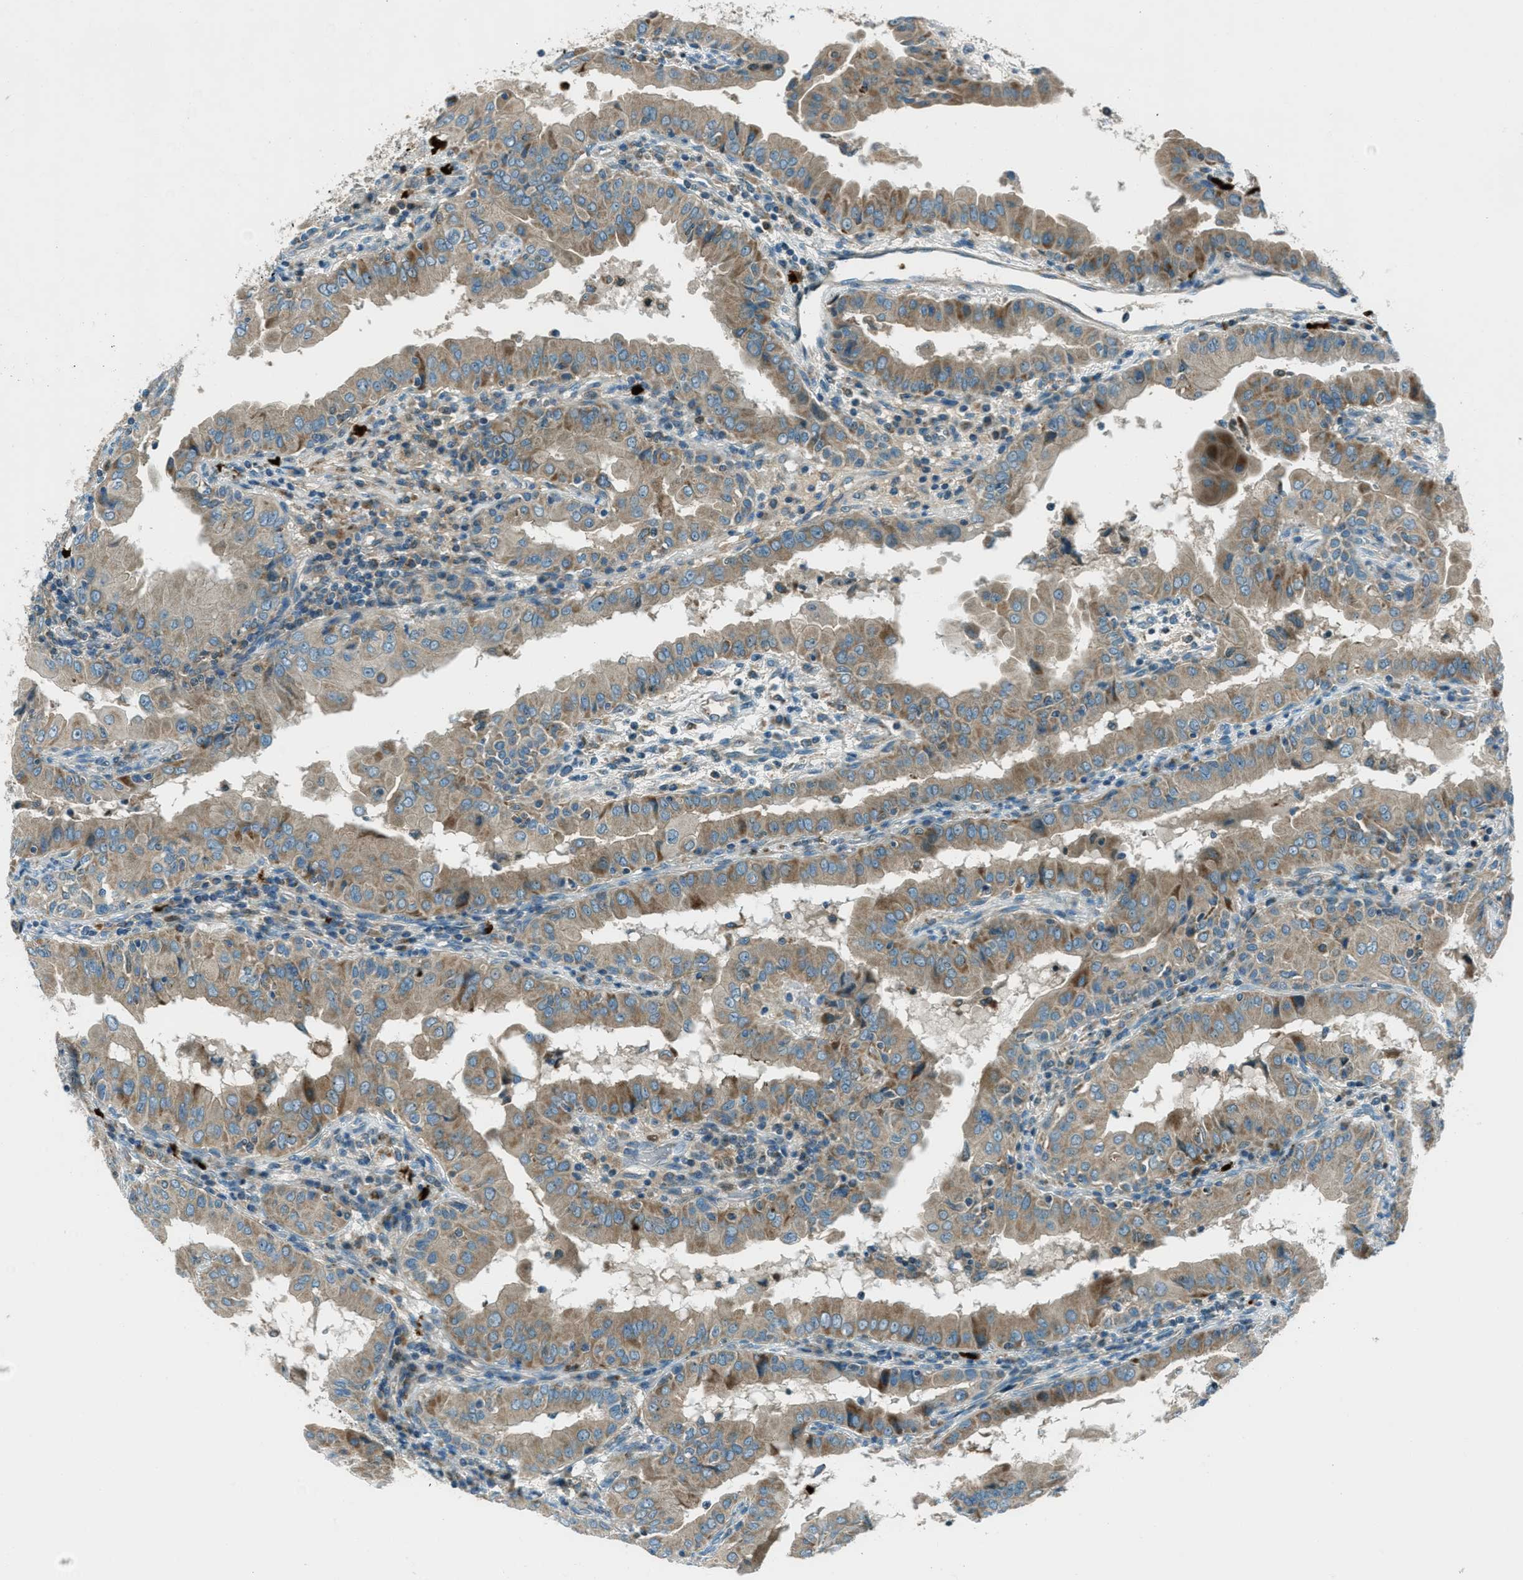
{"staining": {"intensity": "moderate", "quantity": ">75%", "location": "cytoplasmic/membranous"}, "tissue": "thyroid cancer", "cell_type": "Tumor cells", "image_type": "cancer", "snomed": [{"axis": "morphology", "description": "Papillary adenocarcinoma, NOS"}, {"axis": "topography", "description": "Thyroid gland"}], "caption": "Tumor cells reveal medium levels of moderate cytoplasmic/membranous expression in about >75% of cells in human thyroid cancer.", "gene": "FAR1", "patient": {"sex": "male", "age": 33}}